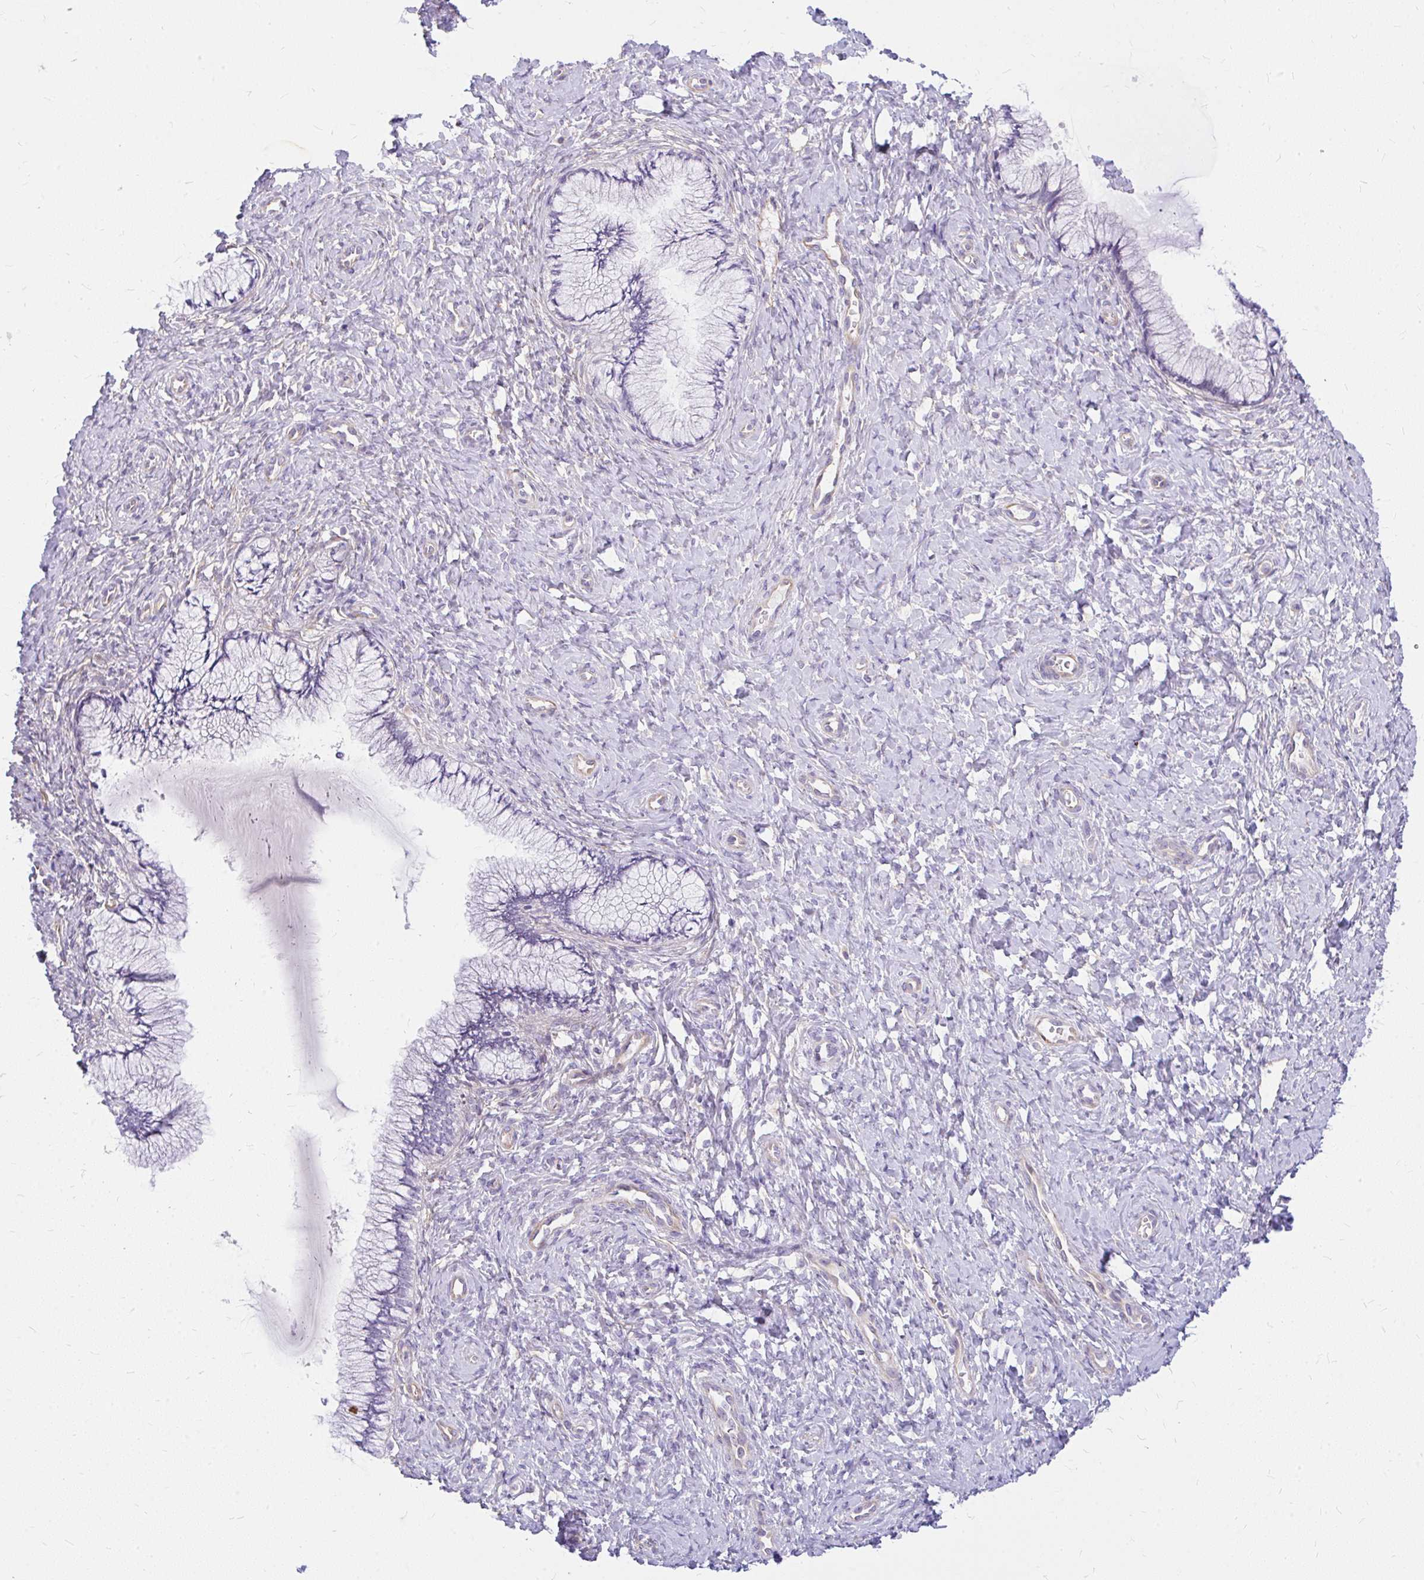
{"staining": {"intensity": "negative", "quantity": "none", "location": "none"}, "tissue": "cervix", "cell_type": "Glandular cells", "image_type": "normal", "snomed": [{"axis": "morphology", "description": "Normal tissue, NOS"}, {"axis": "topography", "description": "Cervix"}], "caption": "The photomicrograph displays no staining of glandular cells in unremarkable cervix. (DAB immunohistochemistry, high magnification).", "gene": "FAM83C", "patient": {"sex": "female", "age": 37}}